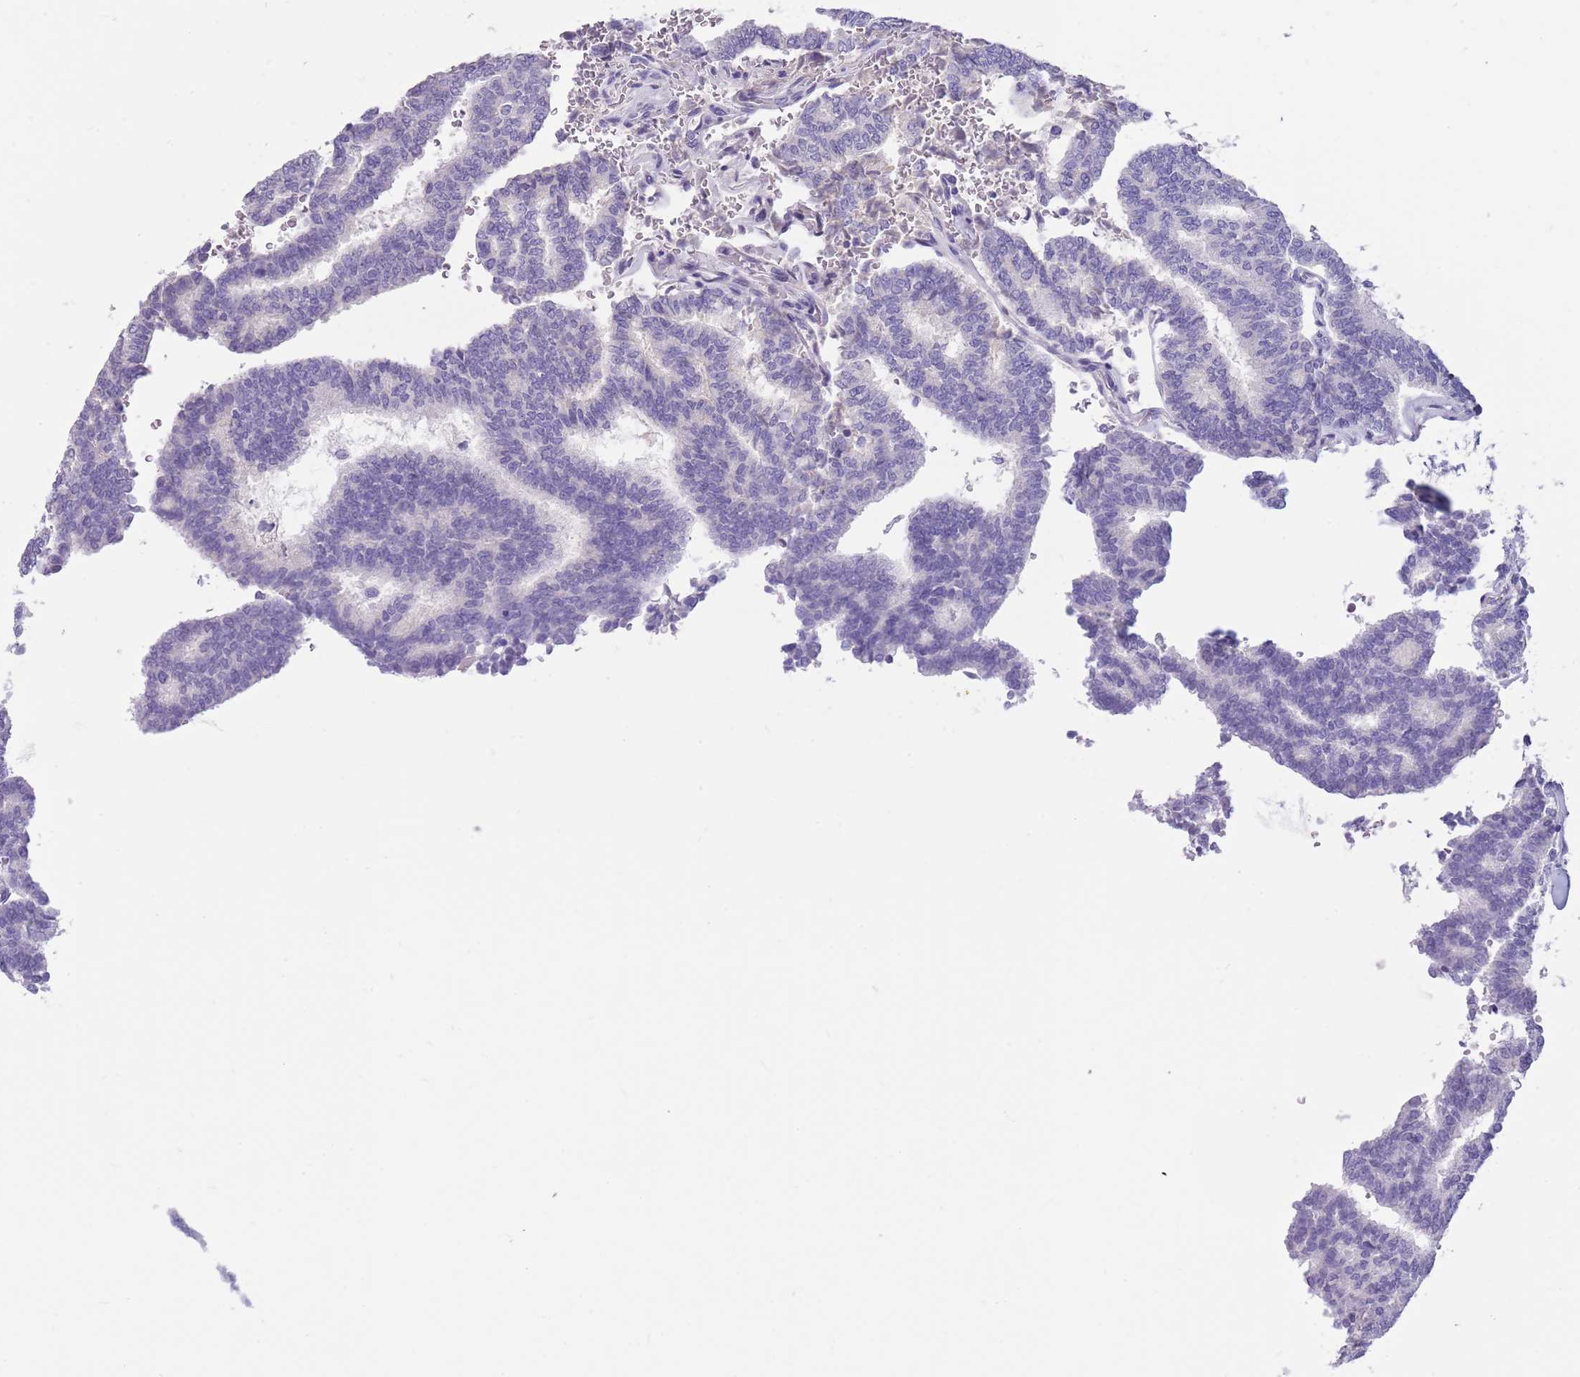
{"staining": {"intensity": "negative", "quantity": "none", "location": "none"}, "tissue": "thyroid cancer", "cell_type": "Tumor cells", "image_type": "cancer", "snomed": [{"axis": "morphology", "description": "Papillary adenocarcinoma, NOS"}, {"axis": "topography", "description": "Thyroid gland"}], "caption": "An immunohistochemistry photomicrograph of thyroid papillary adenocarcinoma is shown. There is no staining in tumor cells of thyroid papillary adenocarcinoma.", "gene": "LEPROTL1", "patient": {"sex": "female", "age": 35}}